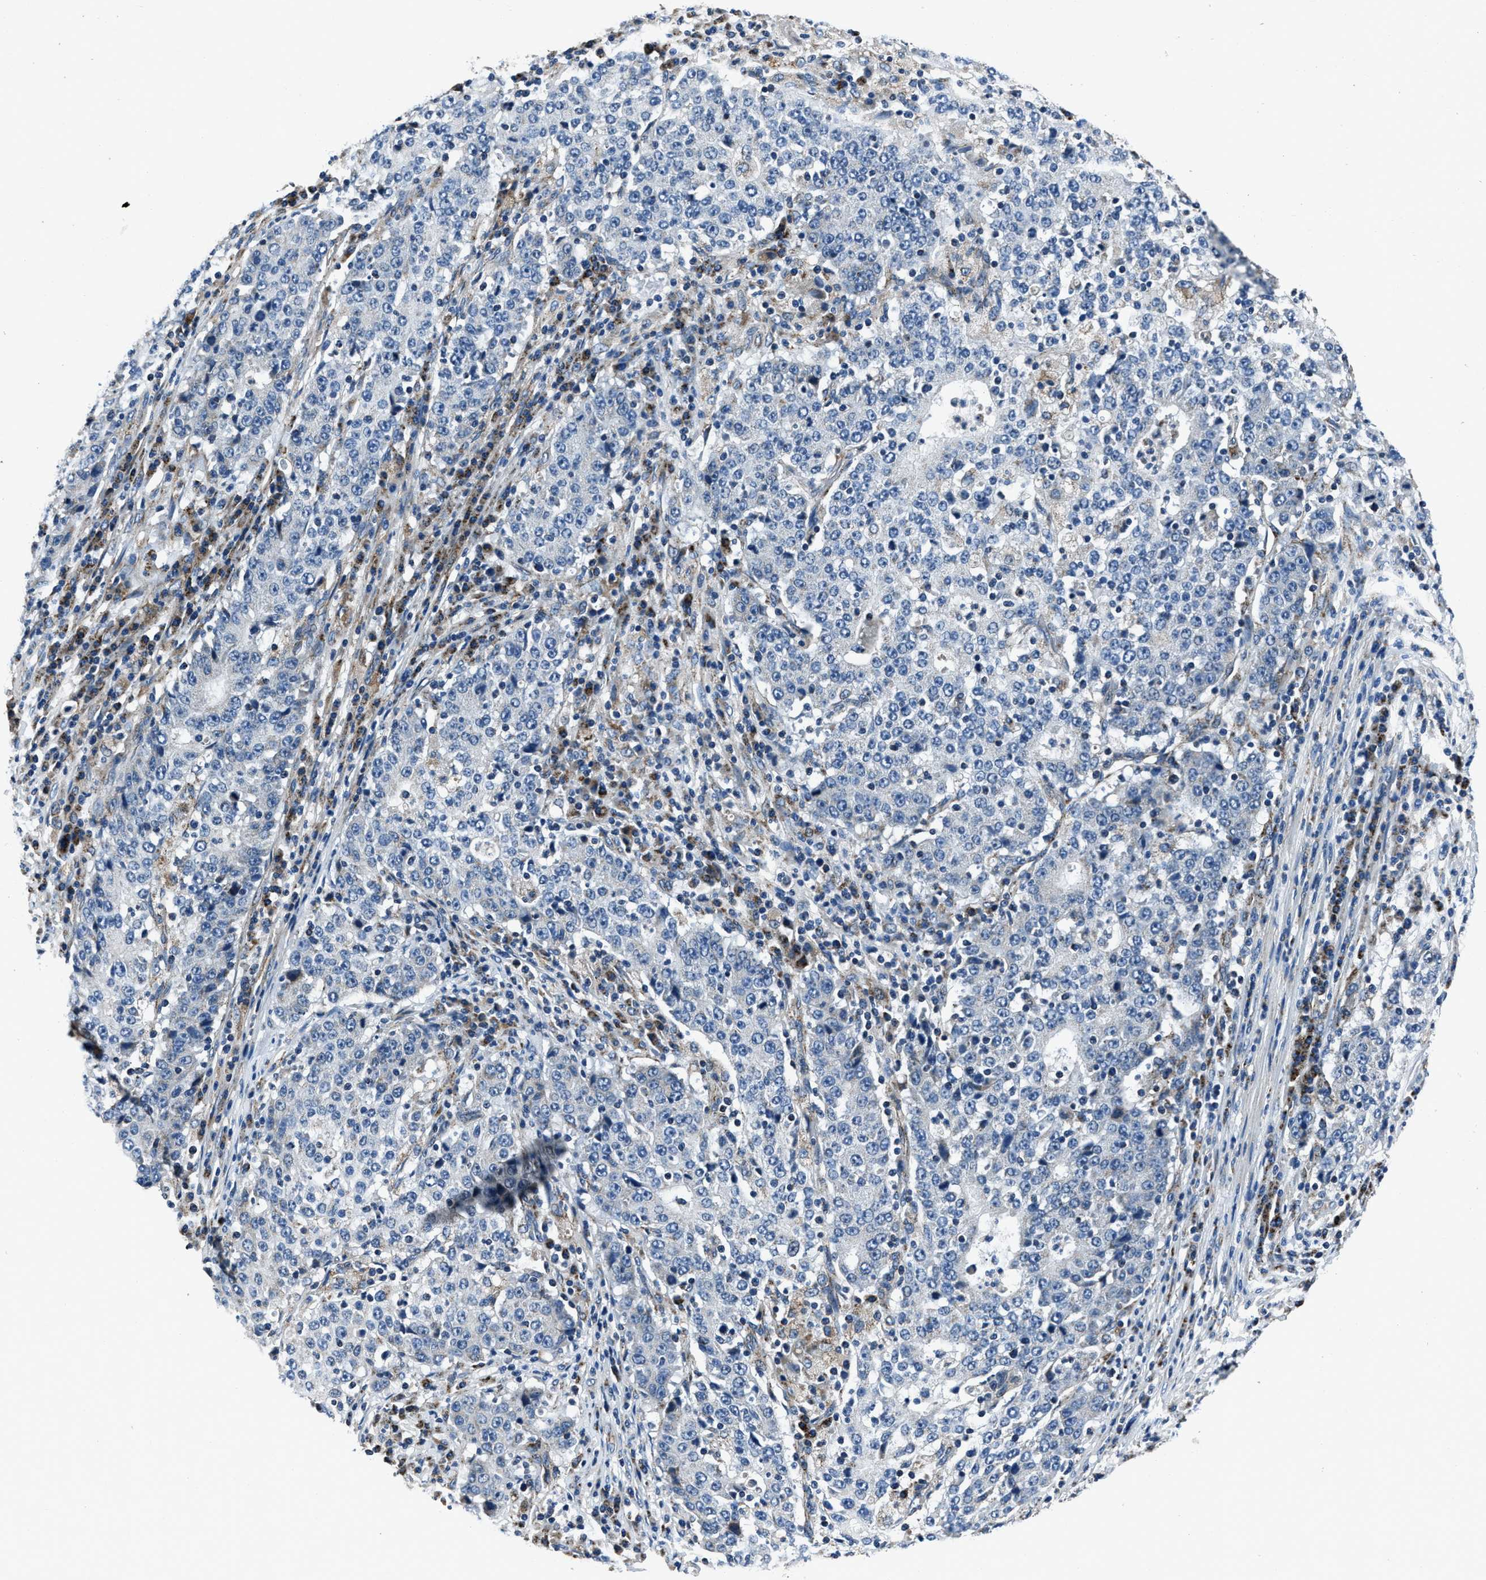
{"staining": {"intensity": "negative", "quantity": "none", "location": "none"}, "tissue": "stomach cancer", "cell_type": "Tumor cells", "image_type": "cancer", "snomed": [{"axis": "morphology", "description": "Adenocarcinoma, NOS"}, {"axis": "topography", "description": "Stomach"}], "caption": "Tumor cells are negative for brown protein staining in stomach cancer (adenocarcinoma).", "gene": "OGDH", "patient": {"sex": "male", "age": 59}}